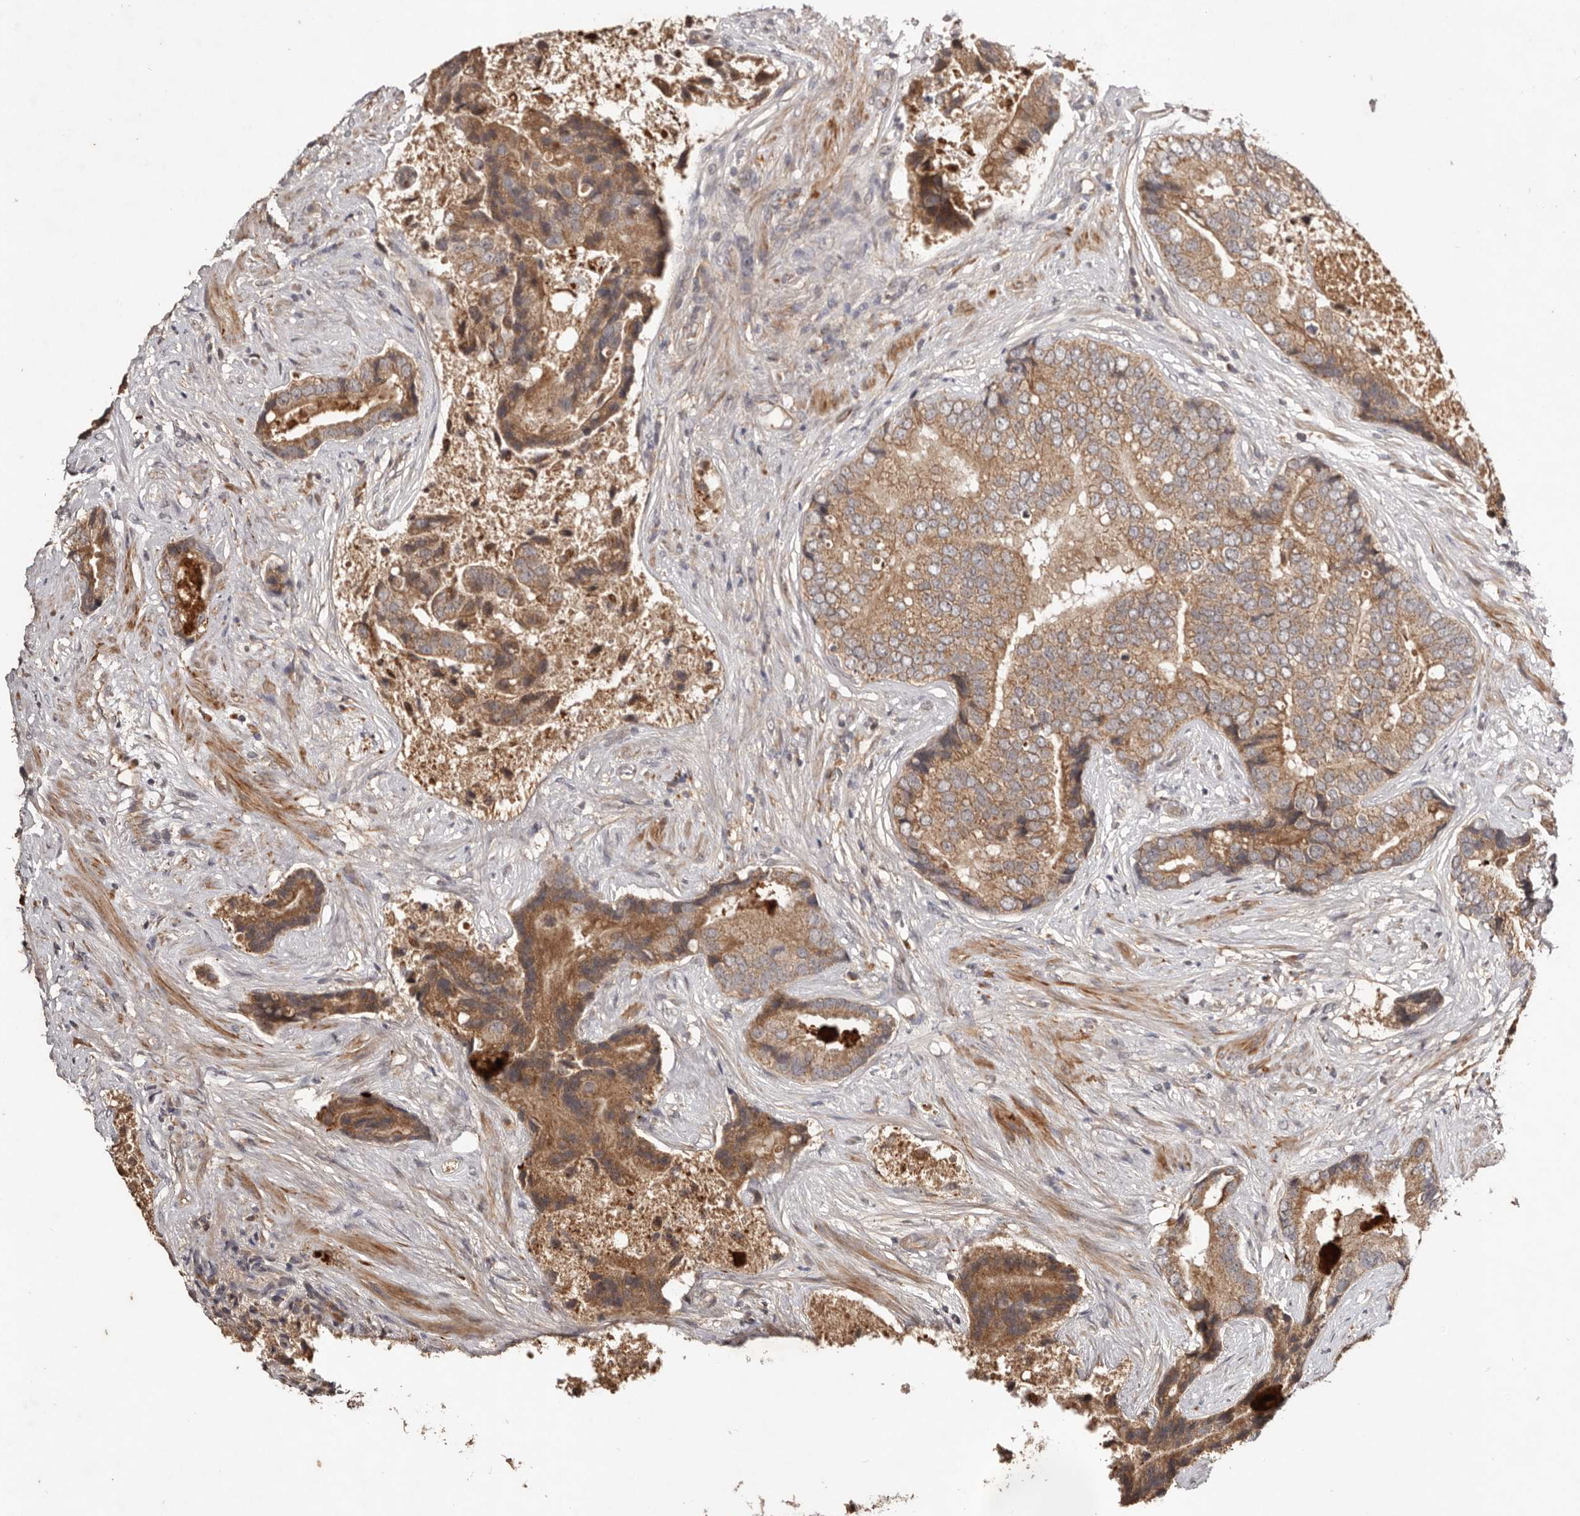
{"staining": {"intensity": "moderate", "quantity": ">75%", "location": "cytoplasmic/membranous"}, "tissue": "prostate cancer", "cell_type": "Tumor cells", "image_type": "cancer", "snomed": [{"axis": "morphology", "description": "Adenocarcinoma, High grade"}, {"axis": "topography", "description": "Prostate"}], "caption": "A high-resolution micrograph shows immunohistochemistry staining of prostate cancer, which demonstrates moderate cytoplasmic/membranous expression in about >75% of tumor cells.", "gene": "PKIB", "patient": {"sex": "male", "age": 70}}